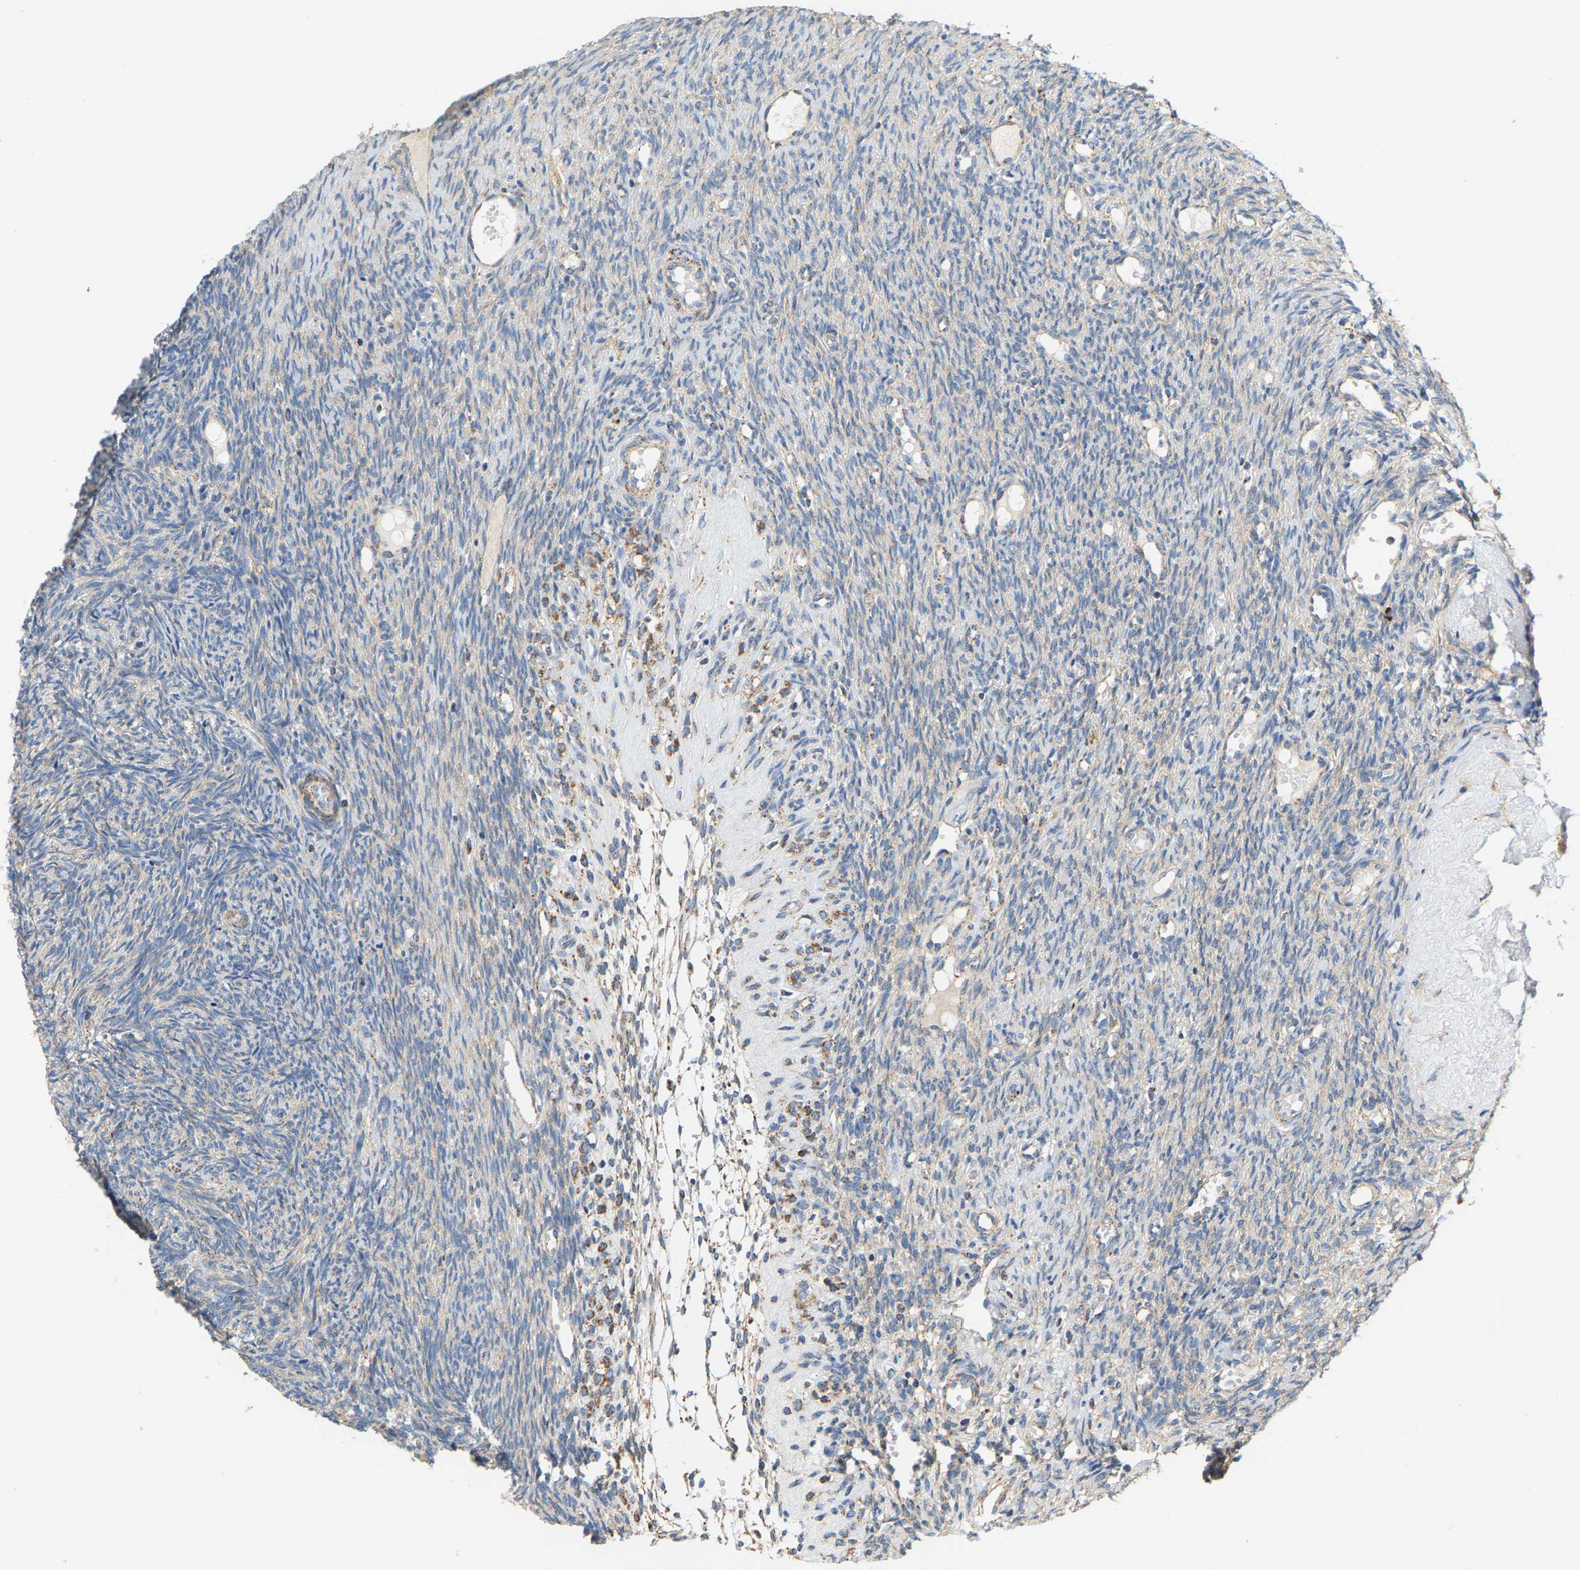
{"staining": {"intensity": "negative", "quantity": "none", "location": "none"}, "tissue": "ovary", "cell_type": "Ovarian stroma cells", "image_type": "normal", "snomed": [{"axis": "morphology", "description": "Normal tissue, NOS"}, {"axis": "topography", "description": "Ovary"}], "caption": "IHC photomicrograph of normal human ovary stained for a protein (brown), which exhibits no staining in ovarian stroma cells.", "gene": "SHMT2", "patient": {"sex": "female", "age": 41}}